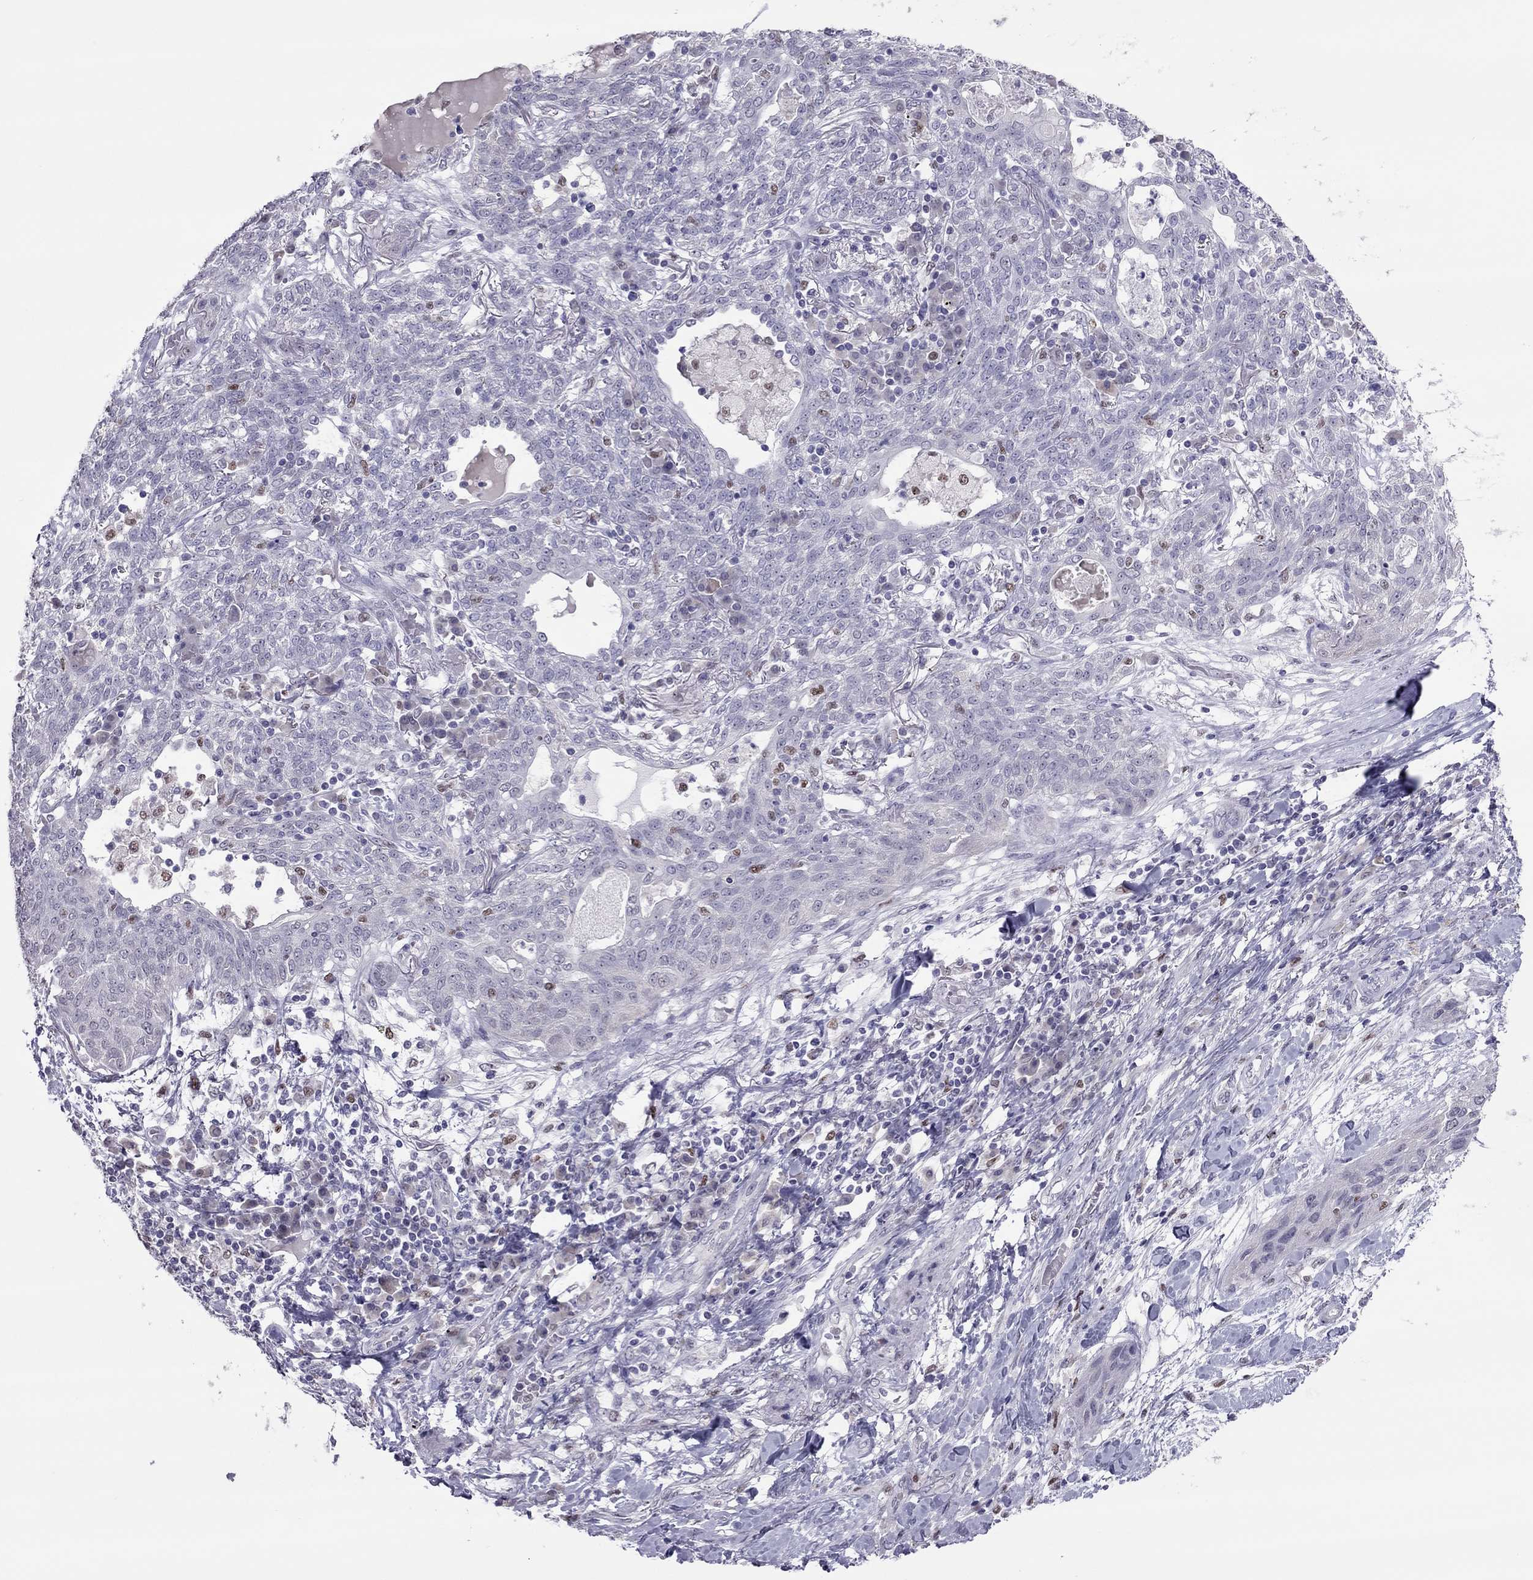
{"staining": {"intensity": "negative", "quantity": "none", "location": "none"}, "tissue": "lung cancer", "cell_type": "Tumor cells", "image_type": "cancer", "snomed": [{"axis": "morphology", "description": "Squamous cell carcinoma, NOS"}, {"axis": "topography", "description": "Lung"}], "caption": "Tumor cells show no significant expression in squamous cell carcinoma (lung).", "gene": "SPINT3", "patient": {"sex": "female", "age": 70}}